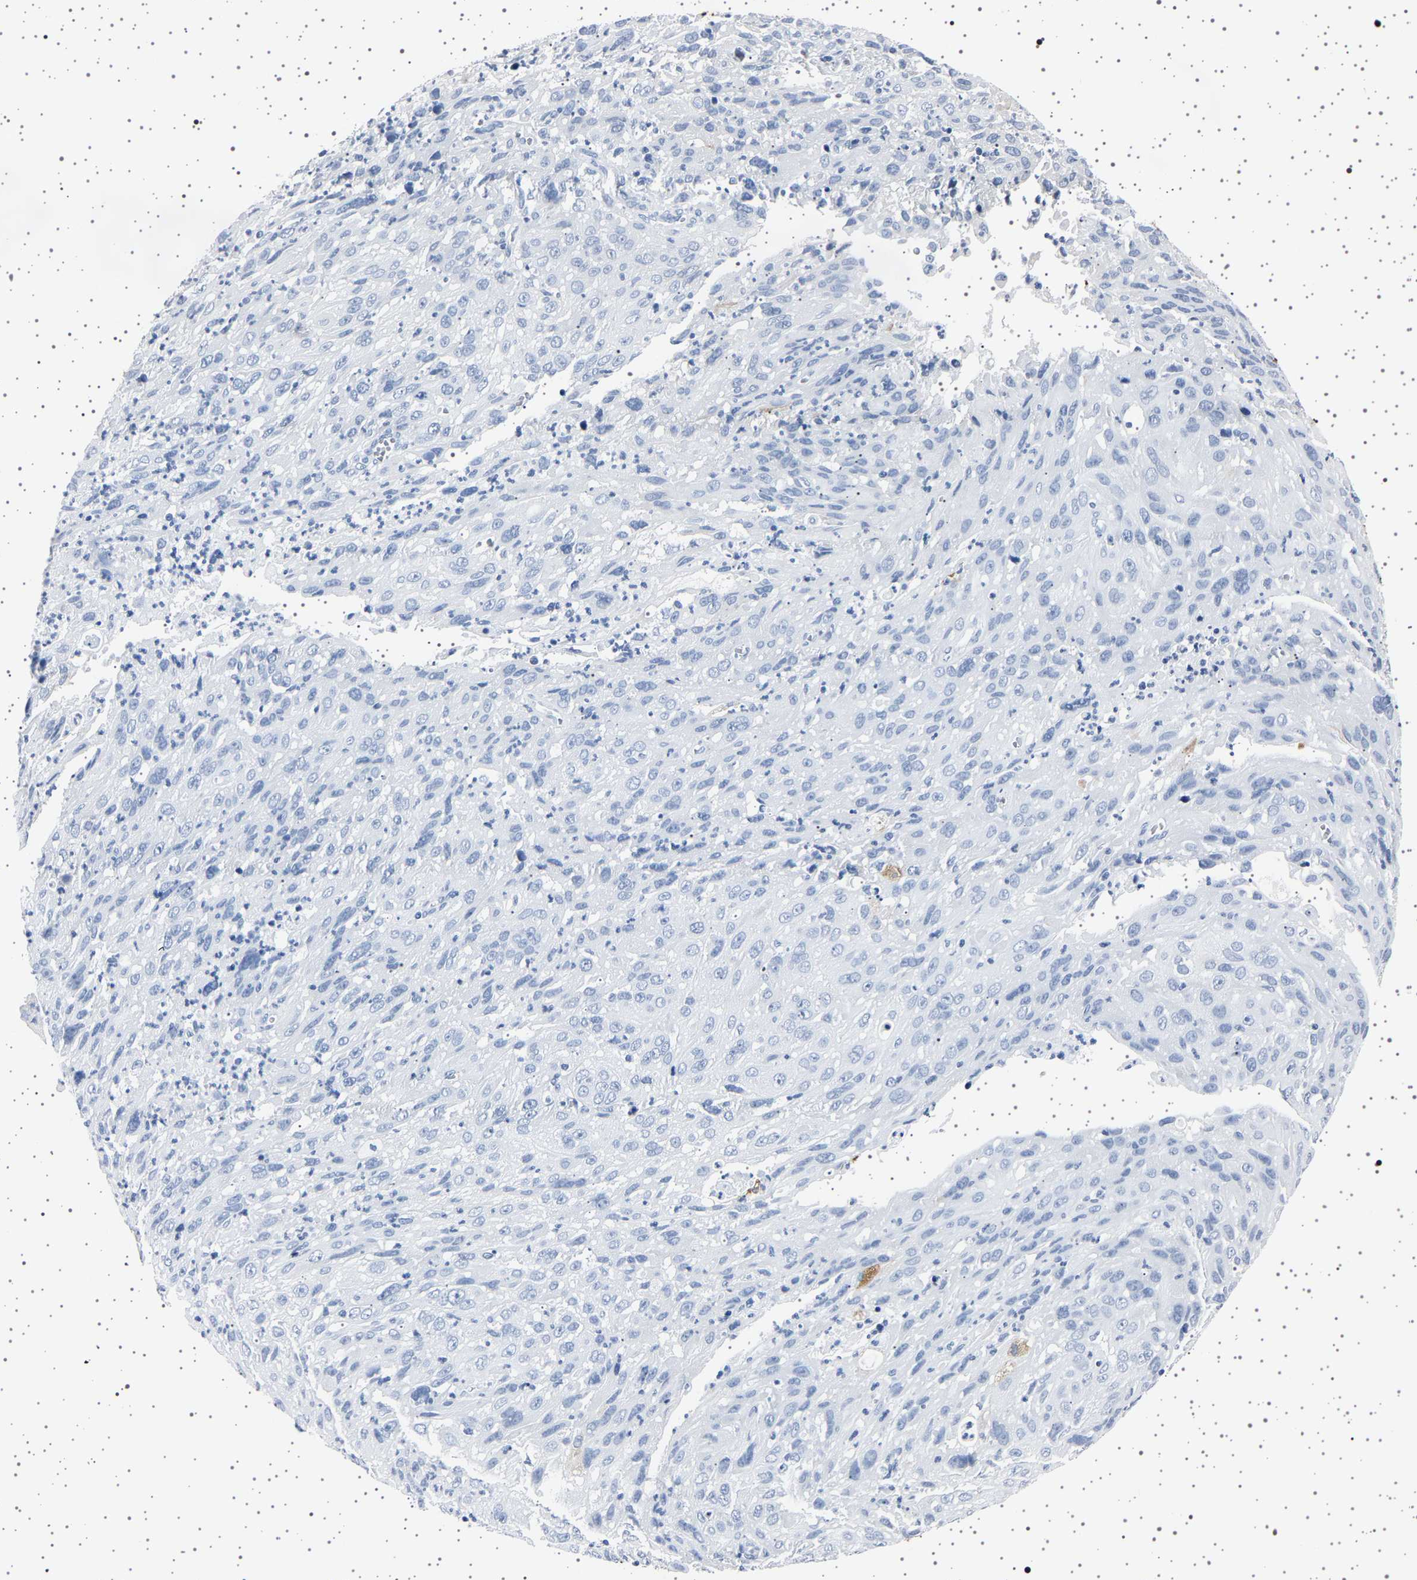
{"staining": {"intensity": "negative", "quantity": "none", "location": "none"}, "tissue": "cervical cancer", "cell_type": "Tumor cells", "image_type": "cancer", "snomed": [{"axis": "morphology", "description": "Squamous cell carcinoma, NOS"}, {"axis": "topography", "description": "Cervix"}], "caption": "Squamous cell carcinoma (cervical) was stained to show a protein in brown. There is no significant positivity in tumor cells.", "gene": "TFF3", "patient": {"sex": "female", "age": 32}}